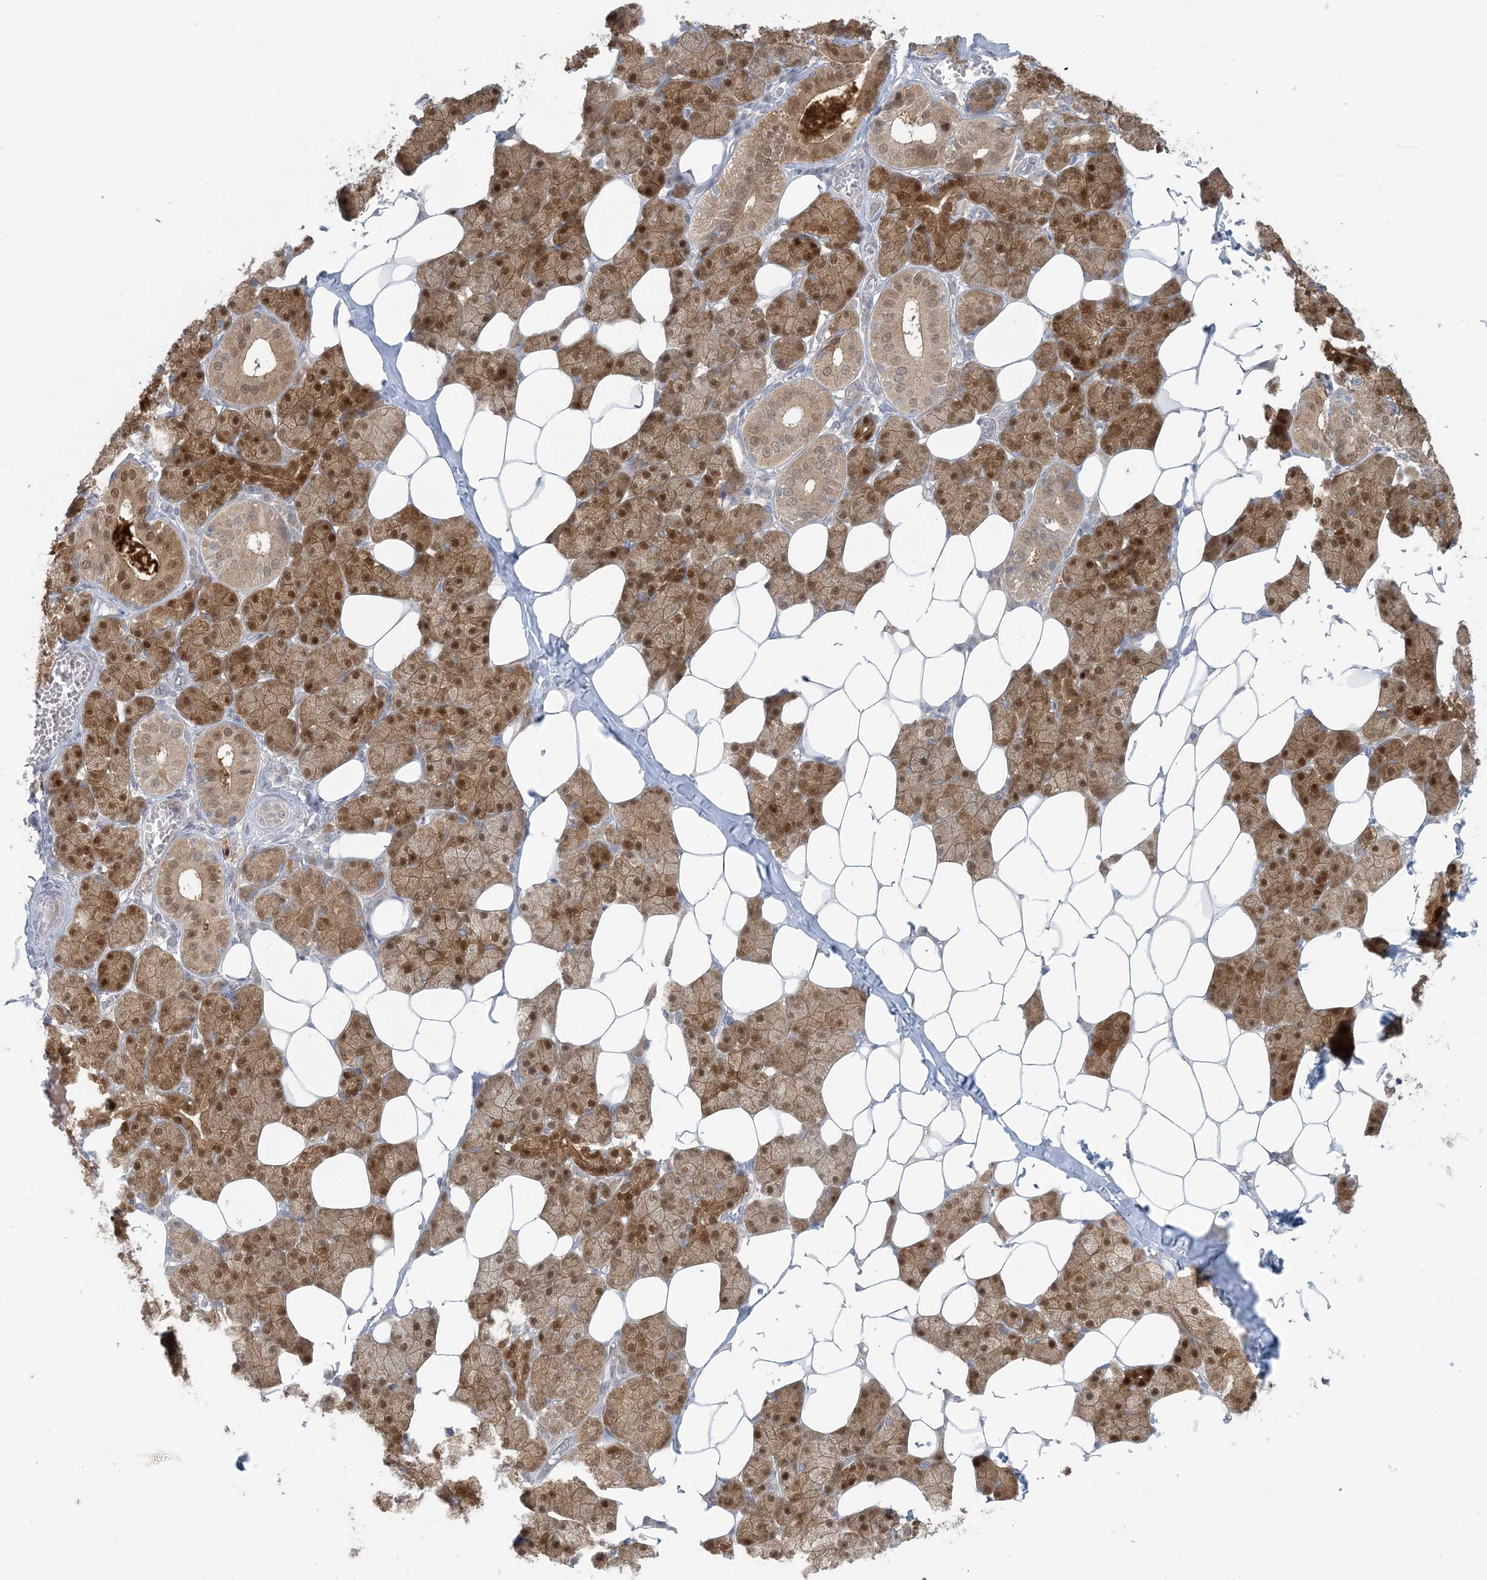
{"staining": {"intensity": "strong", "quantity": "25%-75%", "location": "cytoplasmic/membranous,nuclear"}, "tissue": "salivary gland", "cell_type": "Glandular cells", "image_type": "normal", "snomed": [{"axis": "morphology", "description": "Normal tissue, NOS"}, {"axis": "topography", "description": "Salivary gland"}], "caption": "DAB (3,3'-diaminobenzidine) immunohistochemical staining of unremarkable salivary gland exhibits strong cytoplasmic/membranous,nuclear protein positivity in approximately 25%-75% of glandular cells.", "gene": "NRBP2", "patient": {"sex": "female", "age": 33}}